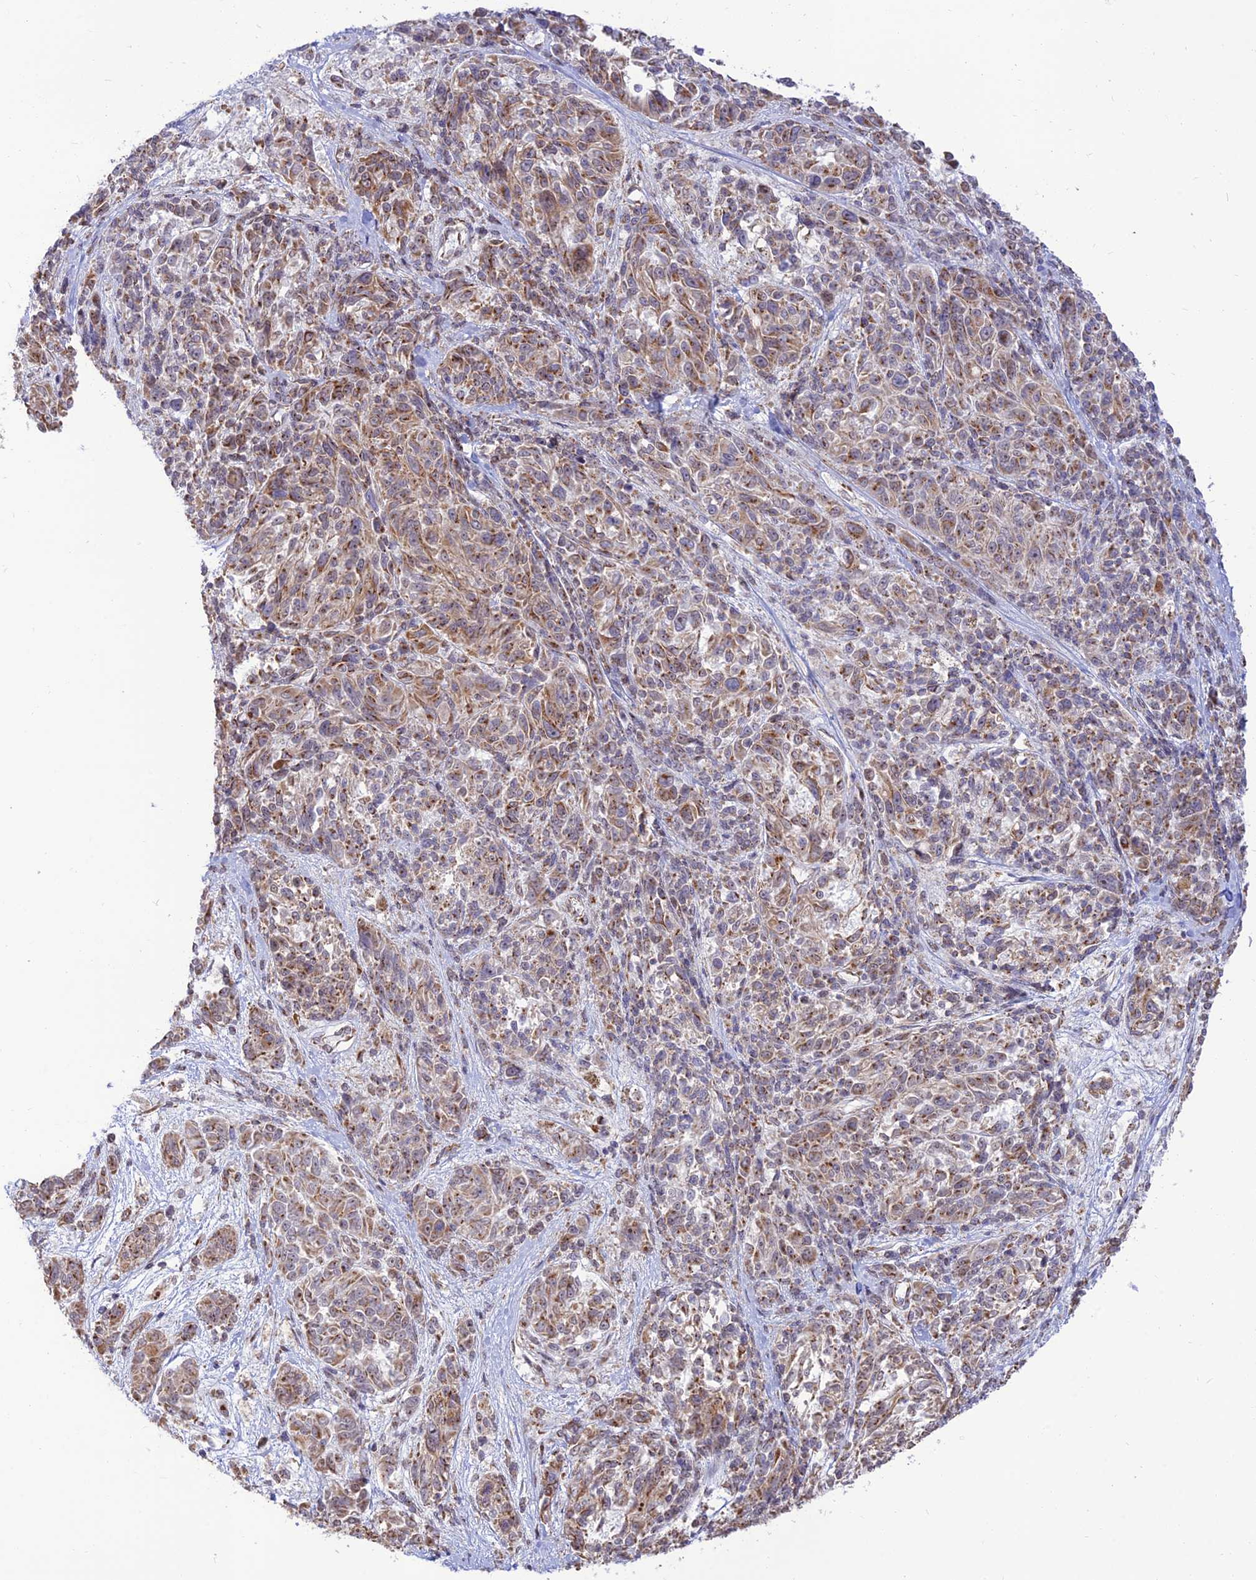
{"staining": {"intensity": "moderate", "quantity": ">75%", "location": "cytoplasmic/membranous"}, "tissue": "melanoma", "cell_type": "Tumor cells", "image_type": "cancer", "snomed": [{"axis": "morphology", "description": "Malignant melanoma, NOS"}, {"axis": "topography", "description": "Skin"}], "caption": "A medium amount of moderate cytoplasmic/membranous staining is seen in about >75% of tumor cells in melanoma tissue.", "gene": "GOLGA3", "patient": {"sex": "male", "age": 53}}